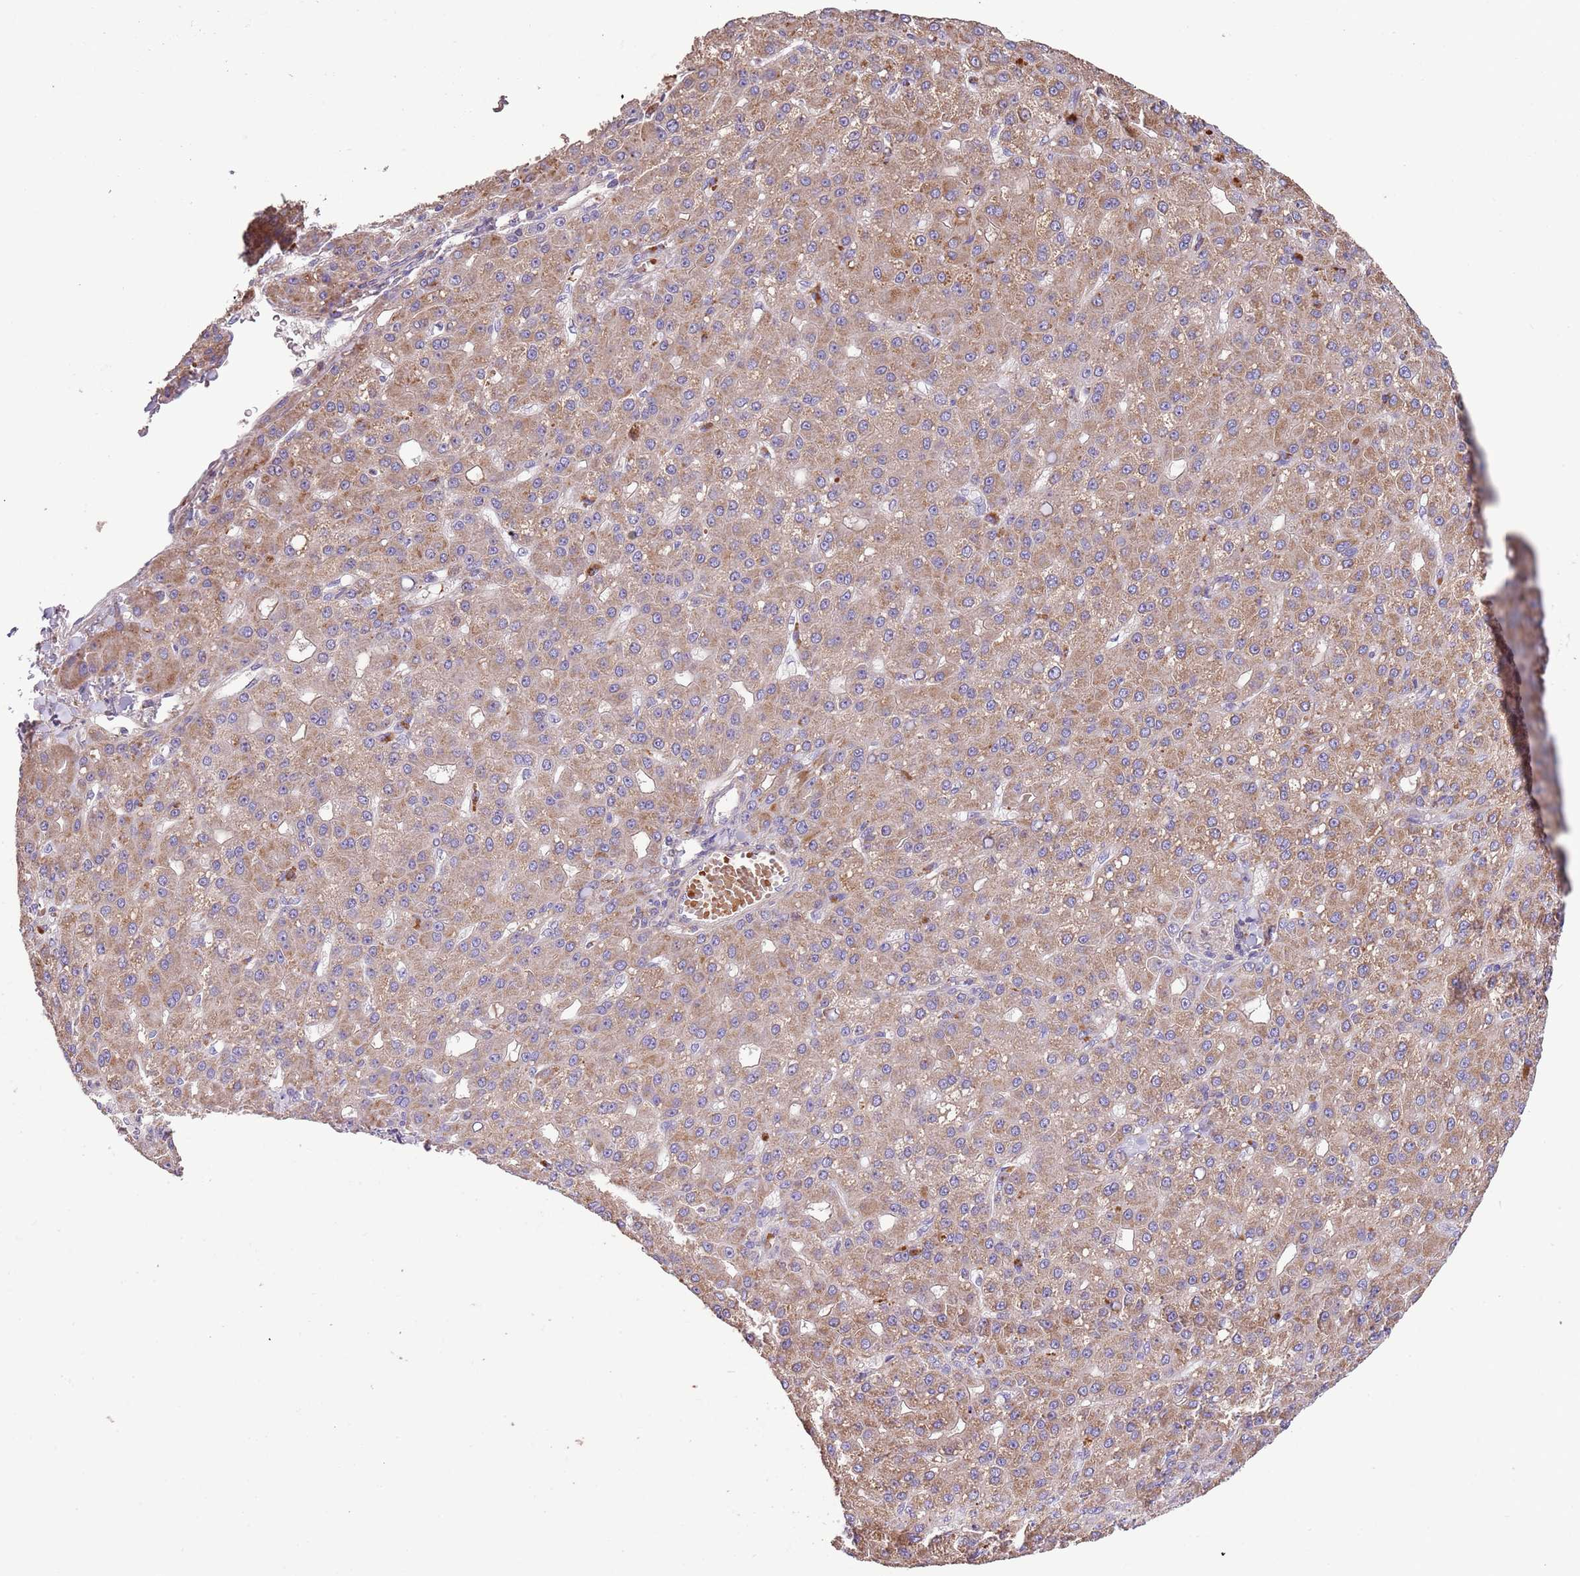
{"staining": {"intensity": "weak", "quantity": "25%-75%", "location": "cytoplasmic/membranous"}, "tissue": "liver cancer", "cell_type": "Tumor cells", "image_type": "cancer", "snomed": [{"axis": "morphology", "description": "Carcinoma, Hepatocellular, NOS"}, {"axis": "topography", "description": "Liver"}], "caption": "Liver cancer (hepatocellular carcinoma) was stained to show a protein in brown. There is low levels of weak cytoplasmic/membranous staining in about 25%-75% of tumor cells.", "gene": "PIGA", "patient": {"sex": "male", "age": 67}}